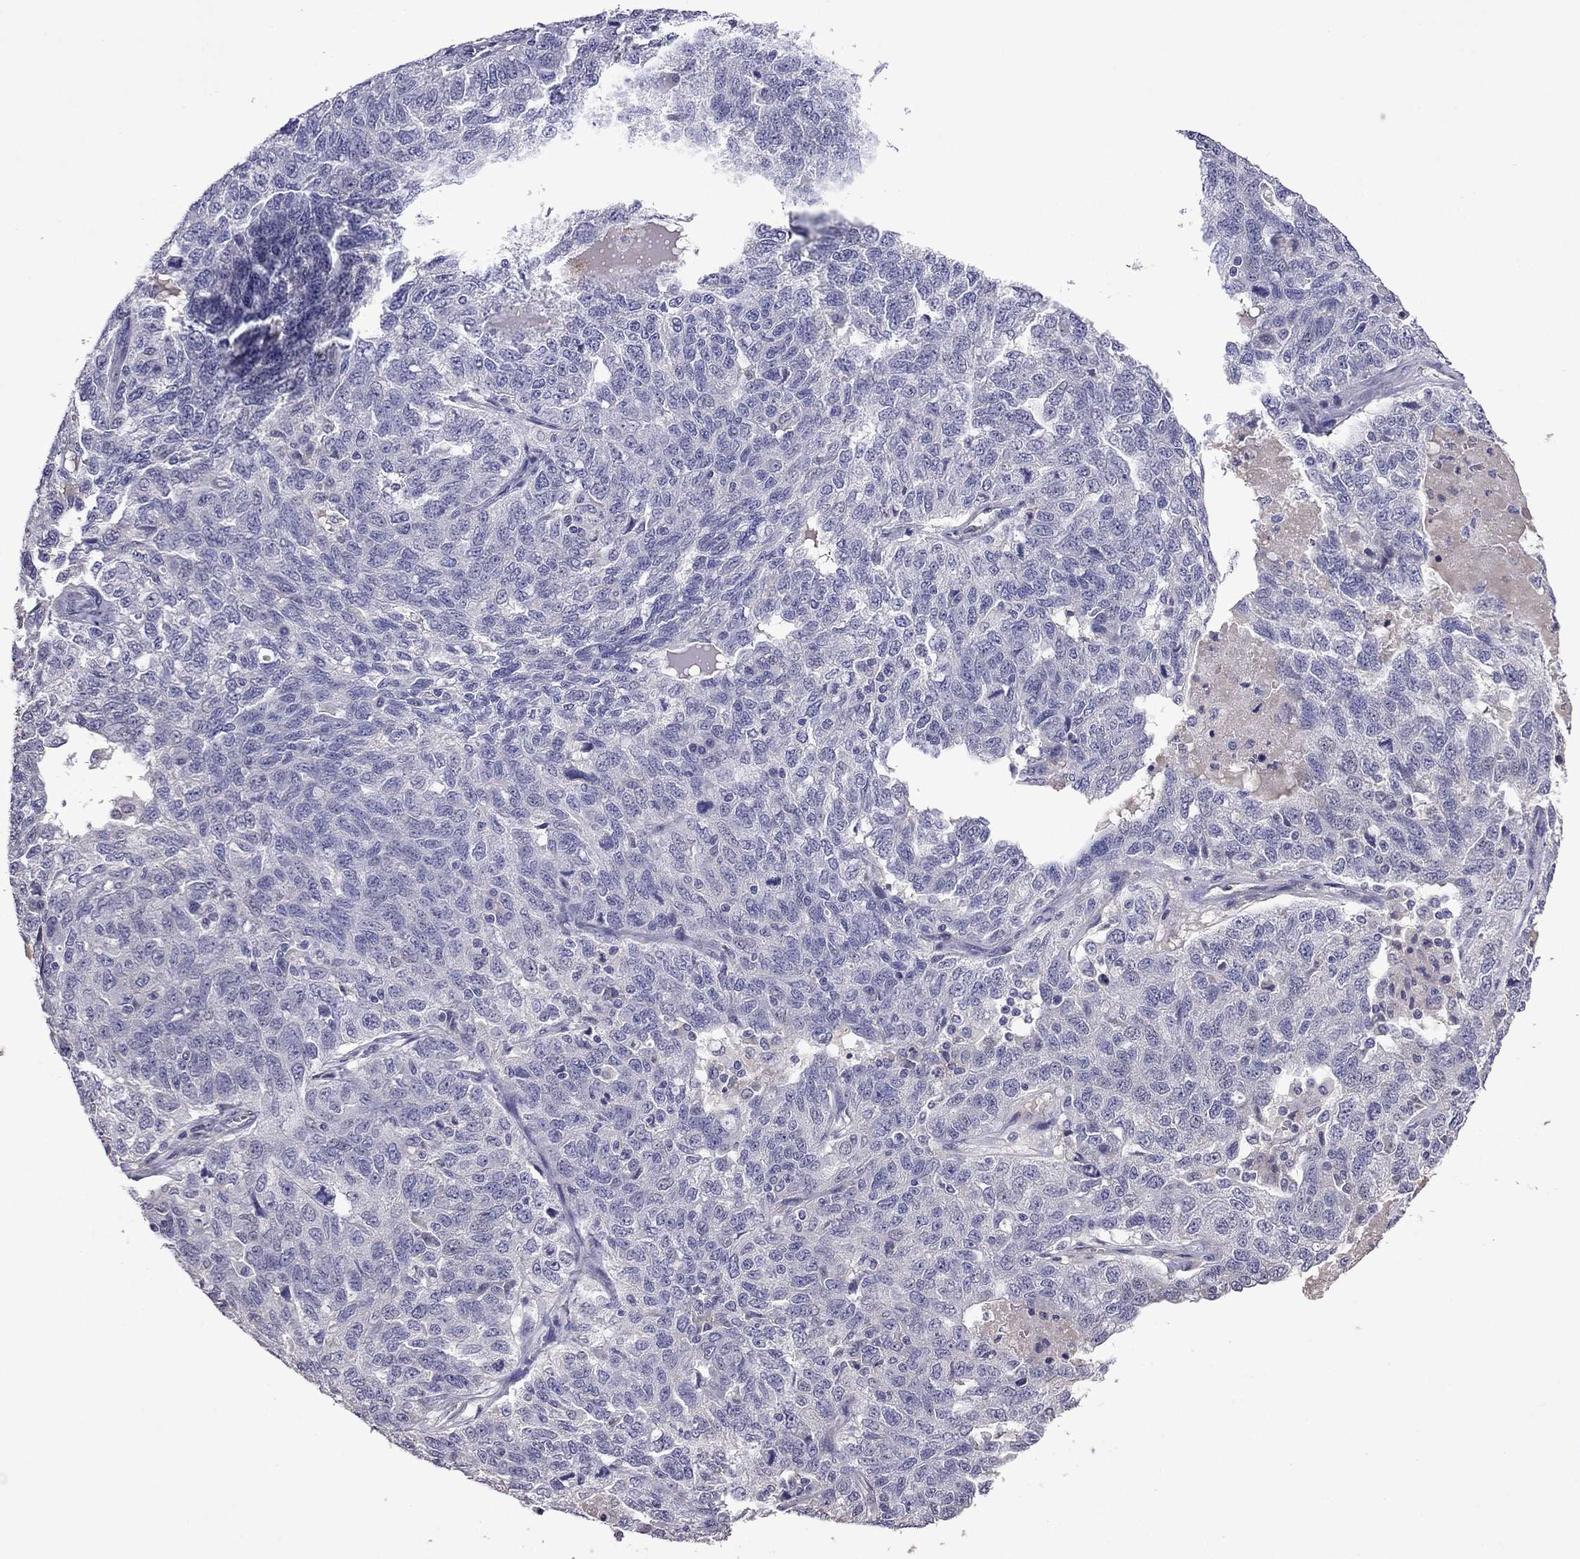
{"staining": {"intensity": "negative", "quantity": "none", "location": "none"}, "tissue": "ovarian cancer", "cell_type": "Tumor cells", "image_type": "cancer", "snomed": [{"axis": "morphology", "description": "Cystadenocarcinoma, serous, NOS"}, {"axis": "topography", "description": "Ovary"}], "caption": "Immunohistochemical staining of human ovarian cancer exhibits no significant staining in tumor cells.", "gene": "STAR", "patient": {"sex": "female", "age": 71}}